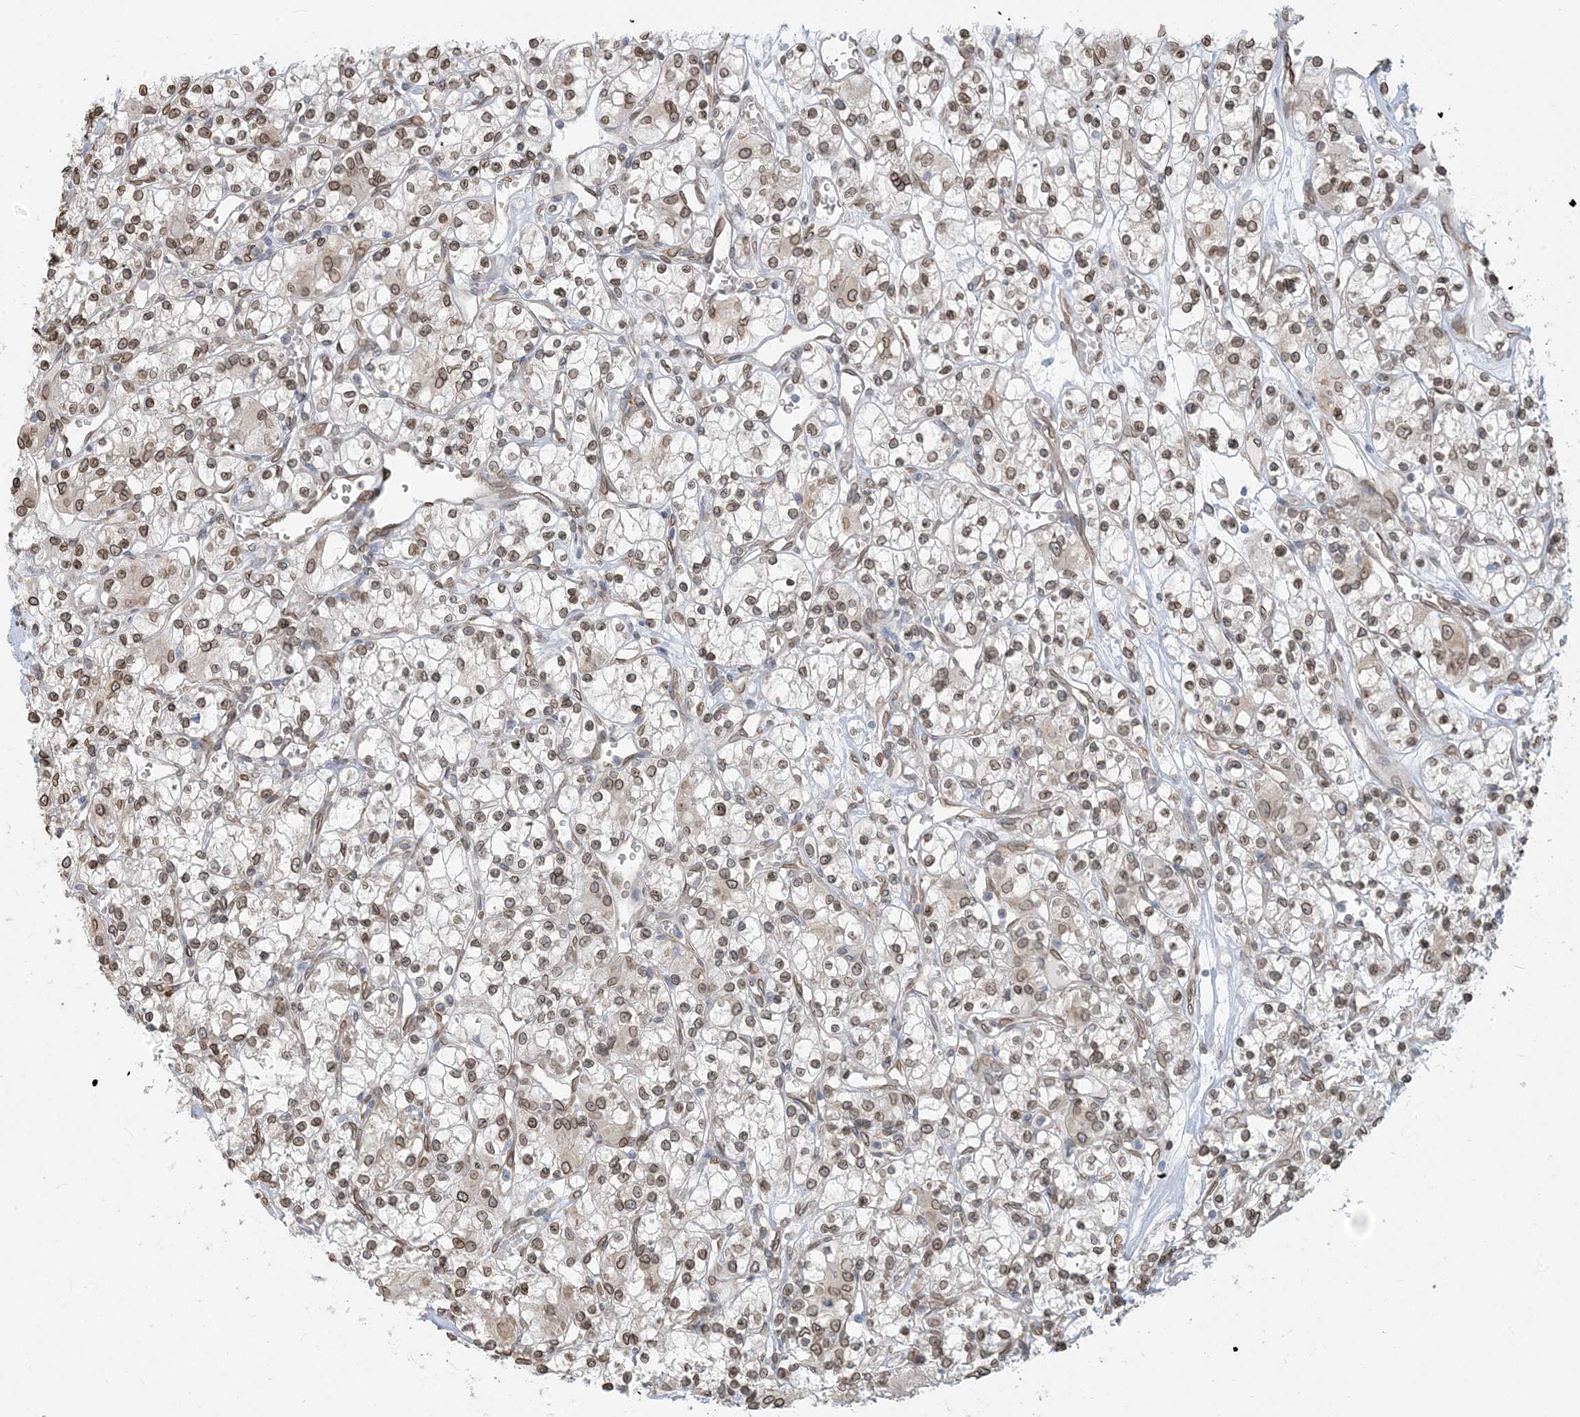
{"staining": {"intensity": "moderate", "quantity": ">75%", "location": "cytoplasmic/membranous,nuclear"}, "tissue": "renal cancer", "cell_type": "Tumor cells", "image_type": "cancer", "snomed": [{"axis": "morphology", "description": "Adenocarcinoma, NOS"}, {"axis": "topography", "description": "Kidney"}], "caption": "A photomicrograph showing moderate cytoplasmic/membranous and nuclear expression in approximately >75% of tumor cells in renal cancer (adenocarcinoma), as visualized by brown immunohistochemical staining.", "gene": "WWP1", "patient": {"sex": "female", "age": 59}}